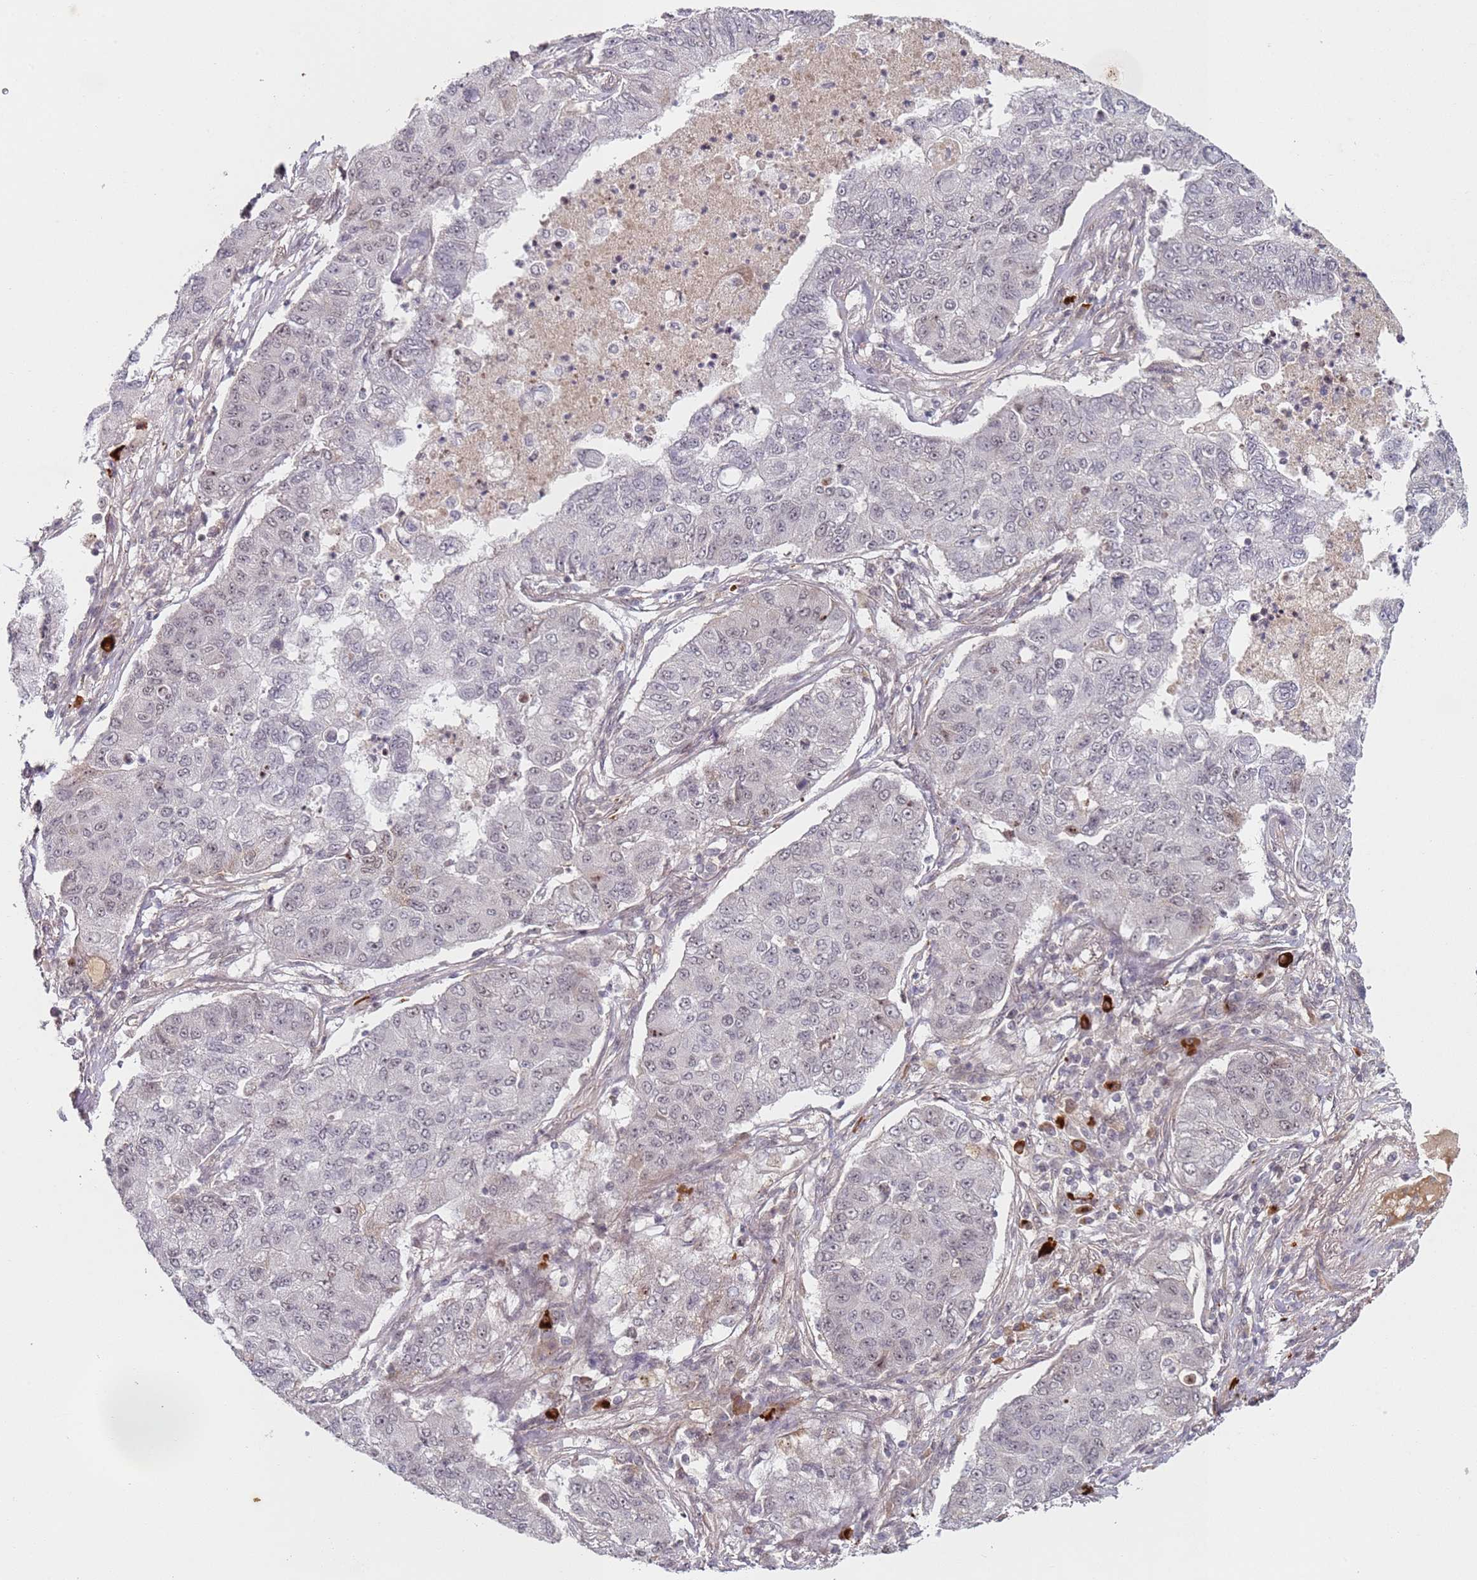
{"staining": {"intensity": "weak", "quantity": "<25%", "location": "nuclear"}, "tissue": "lung cancer", "cell_type": "Tumor cells", "image_type": "cancer", "snomed": [{"axis": "morphology", "description": "Squamous cell carcinoma, NOS"}, {"axis": "topography", "description": "Lung"}], "caption": "Histopathology image shows no protein staining in tumor cells of lung cancer (squamous cell carcinoma) tissue.", "gene": "ATF6B", "patient": {"sex": "male", "age": 74}}